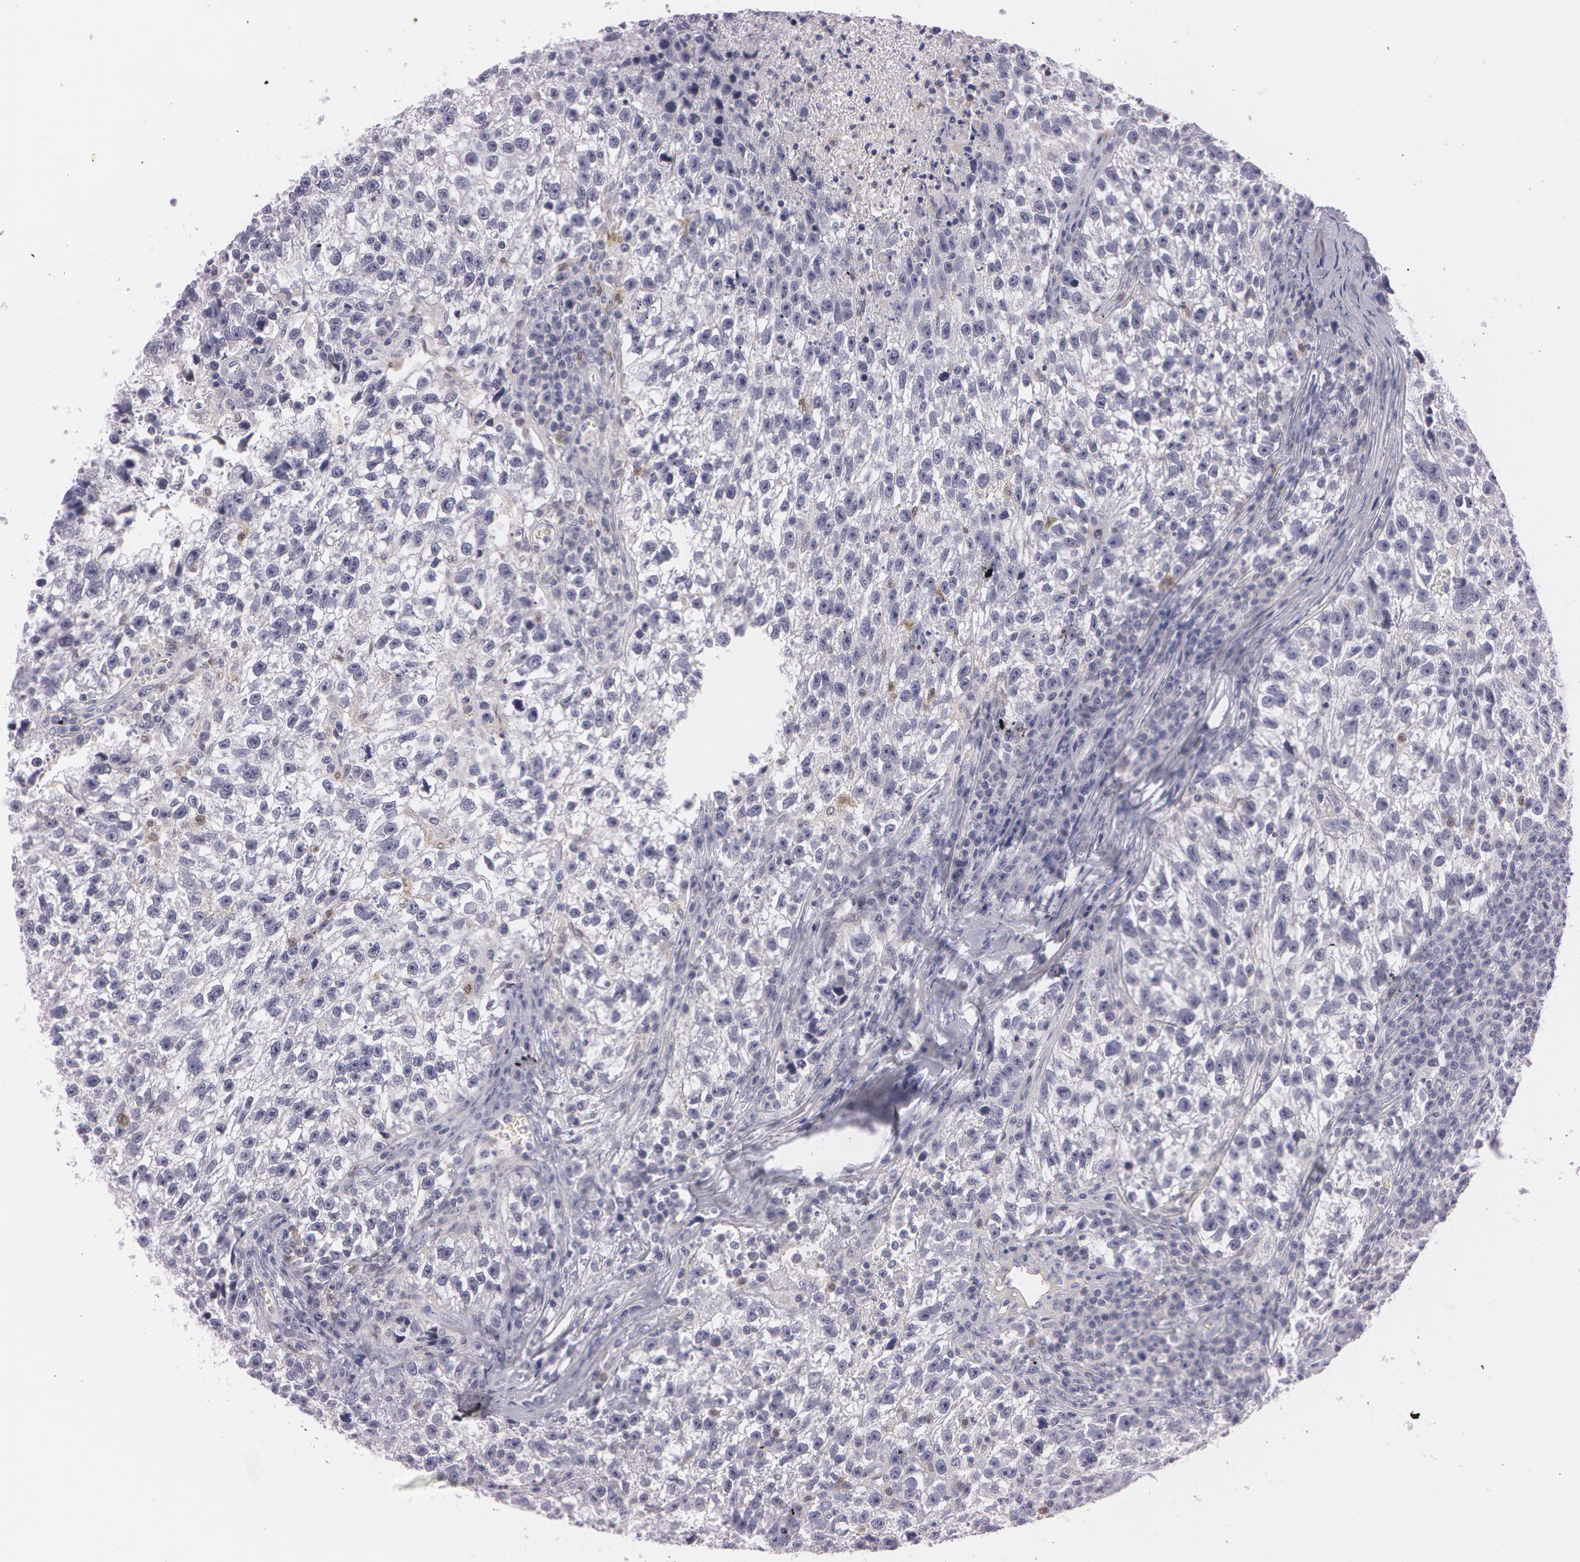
{"staining": {"intensity": "negative", "quantity": "none", "location": "none"}, "tissue": "testis cancer", "cell_type": "Tumor cells", "image_type": "cancer", "snomed": [{"axis": "morphology", "description": "Seminoma, NOS"}, {"axis": "topography", "description": "Testis"}], "caption": "Image shows no protein staining in tumor cells of testis cancer tissue.", "gene": "IL1RN", "patient": {"sex": "male", "age": 38}}